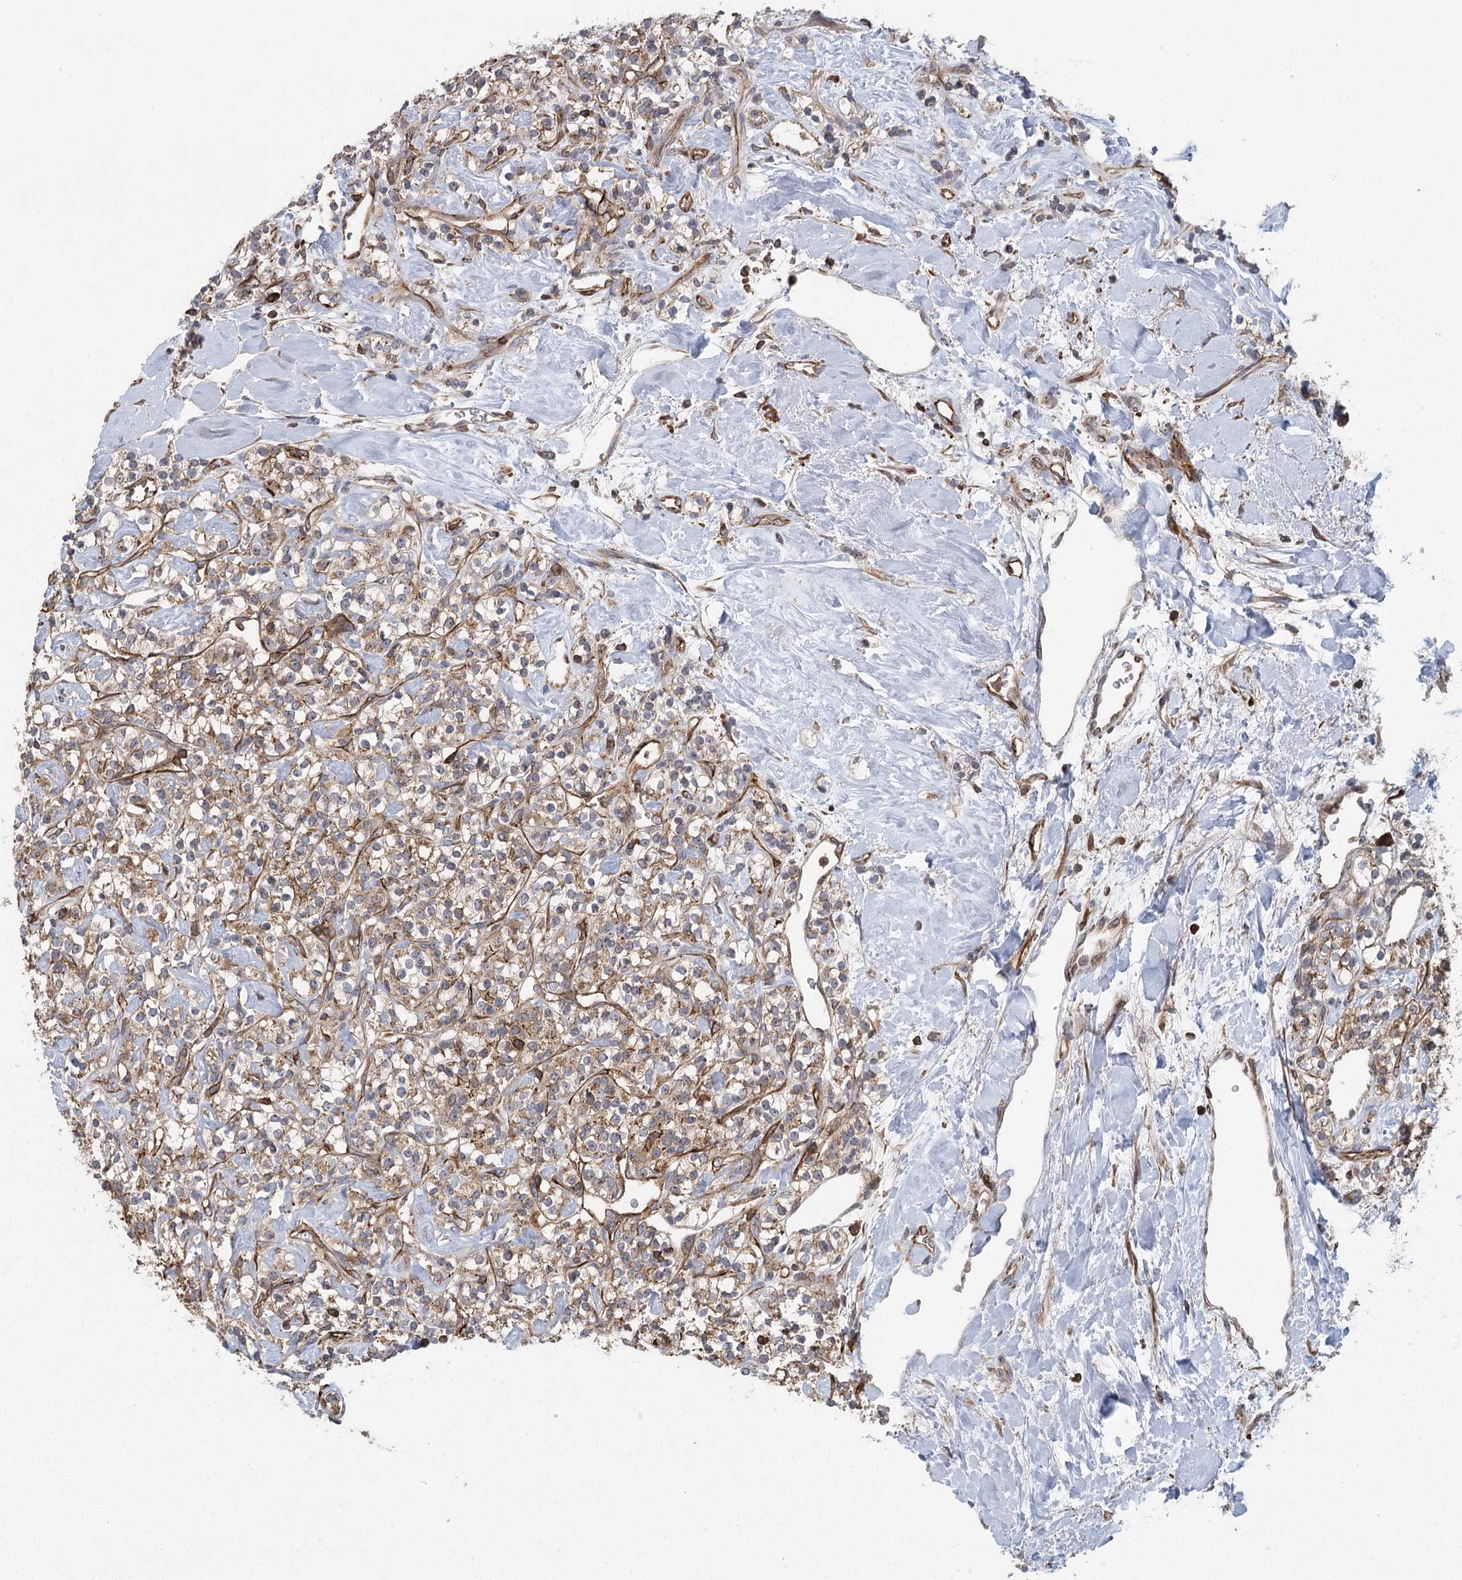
{"staining": {"intensity": "weak", "quantity": ">75%", "location": "cytoplasmic/membranous"}, "tissue": "renal cancer", "cell_type": "Tumor cells", "image_type": "cancer", "snomed": [{"axis": "morphology", "description": "Adenocarcinoma, NOS"}, {"axis": "topography", "description": "Kidney"}], "caption": "Immunohistochemistry micrograph of neoplastic tissue: adenocarcinoma (renal) stained using immunohistochemistry (IHC) demonstrates low levels of weak protein expression localized specifically in the cytoplasmic/membranous of tumor cells, appearing as a cytoplasmic/membranous brown color.", "gene": "PLEKHA7", "patient": {"sex": "male", "age": 77}}